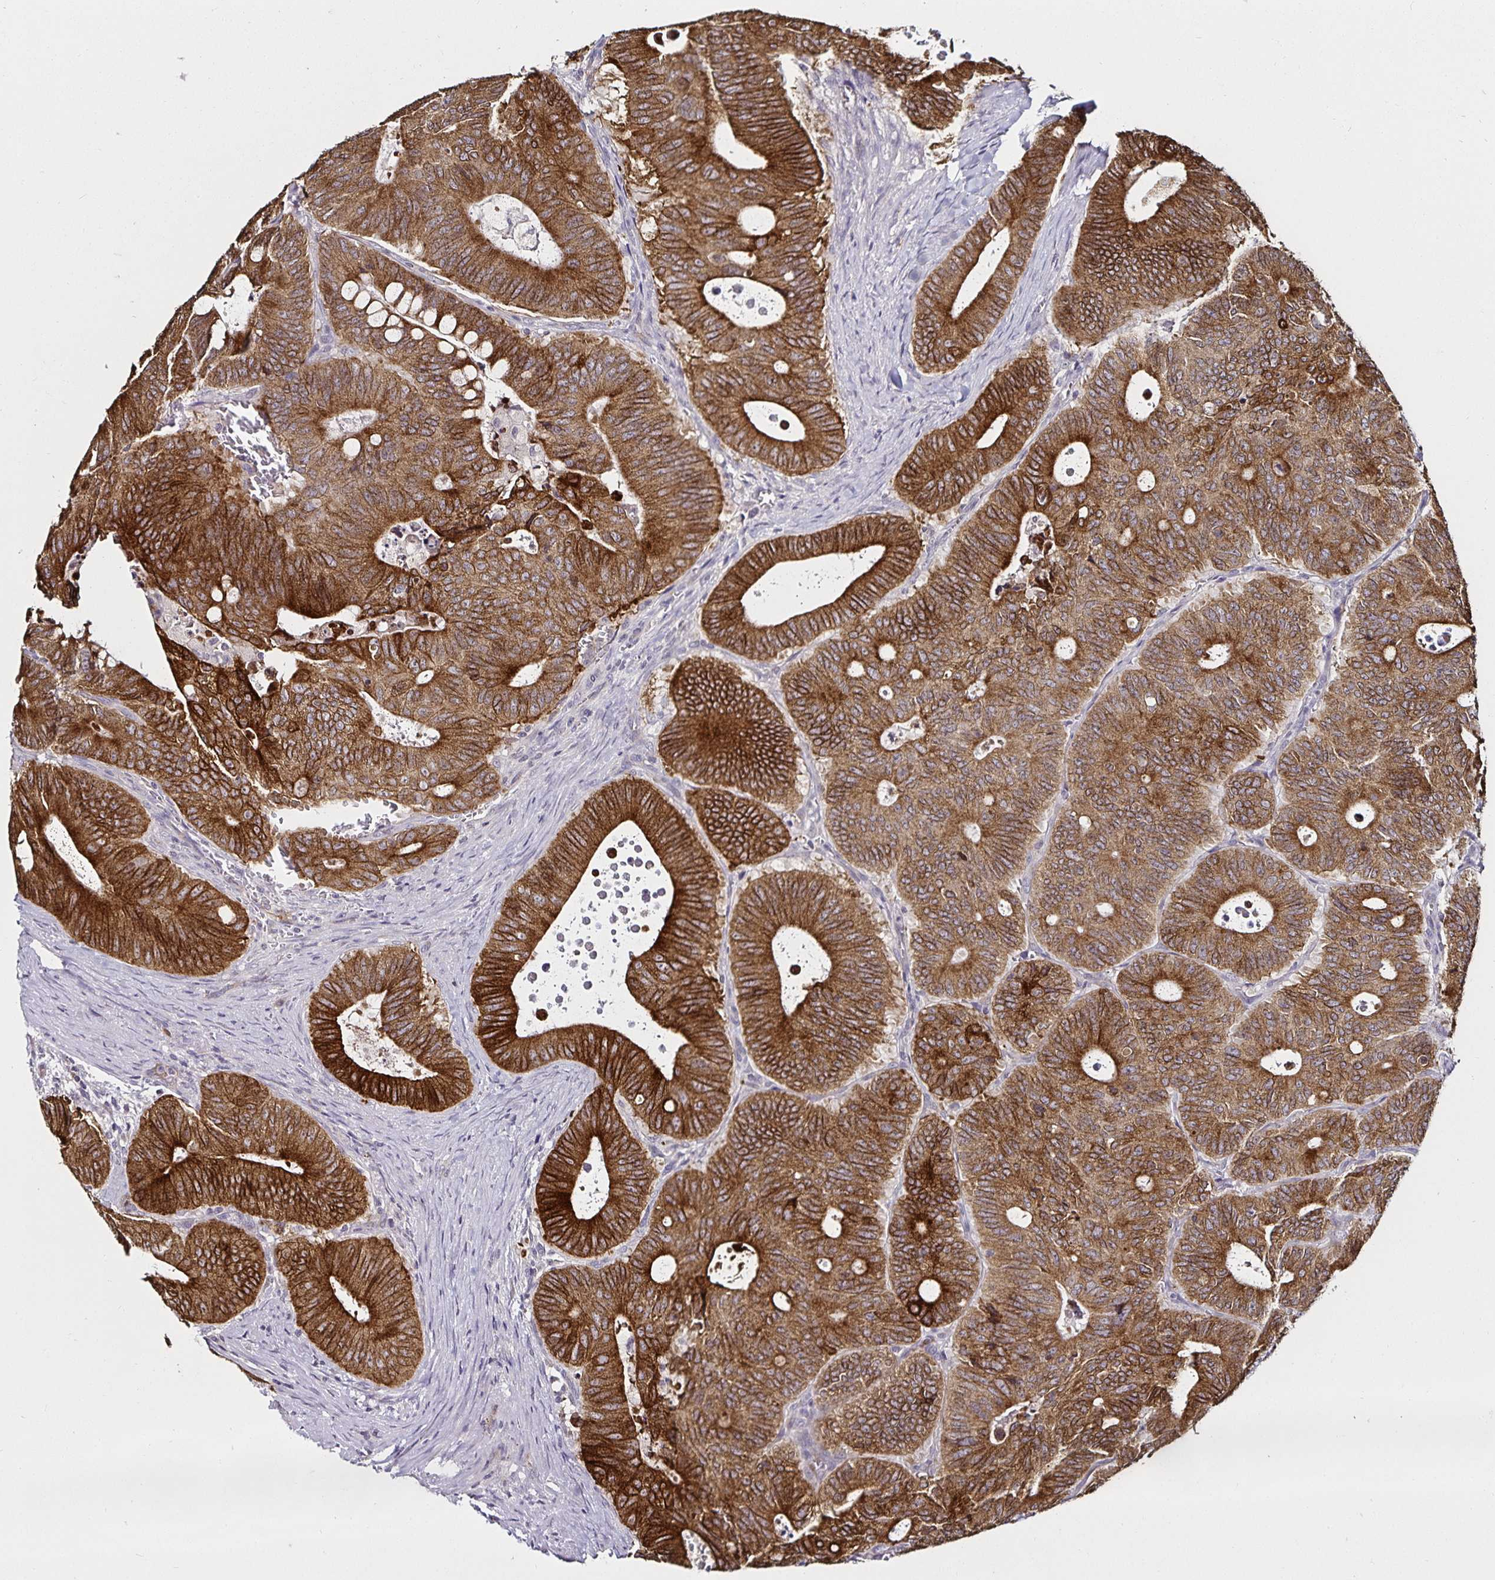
{"staining": {"intensity": "strong", "quantity": ">75%", "location": "cytoplasmic/membranous"}, "tissue": "colorectal cancer", "cell_type": "Tumor cells", "image_type": "cancer", "snomed": [{"axis": "morphology", "description": "Adenocarcinoma, NOS"}, {"axis": "topography", "description": "Colon"}], "caption": "Protein analysis of colorectal adenocarcinoma tissue exhibits strong cytoplasmic/membranous expression in approximately >75% of tumor cells. (Stains: DAB in brown, nuclei in blue, Microscopy: brightfield microscopy at high magnification).", "gene": "ACSL5", "patient": {"sex": "male", "age": 62}}